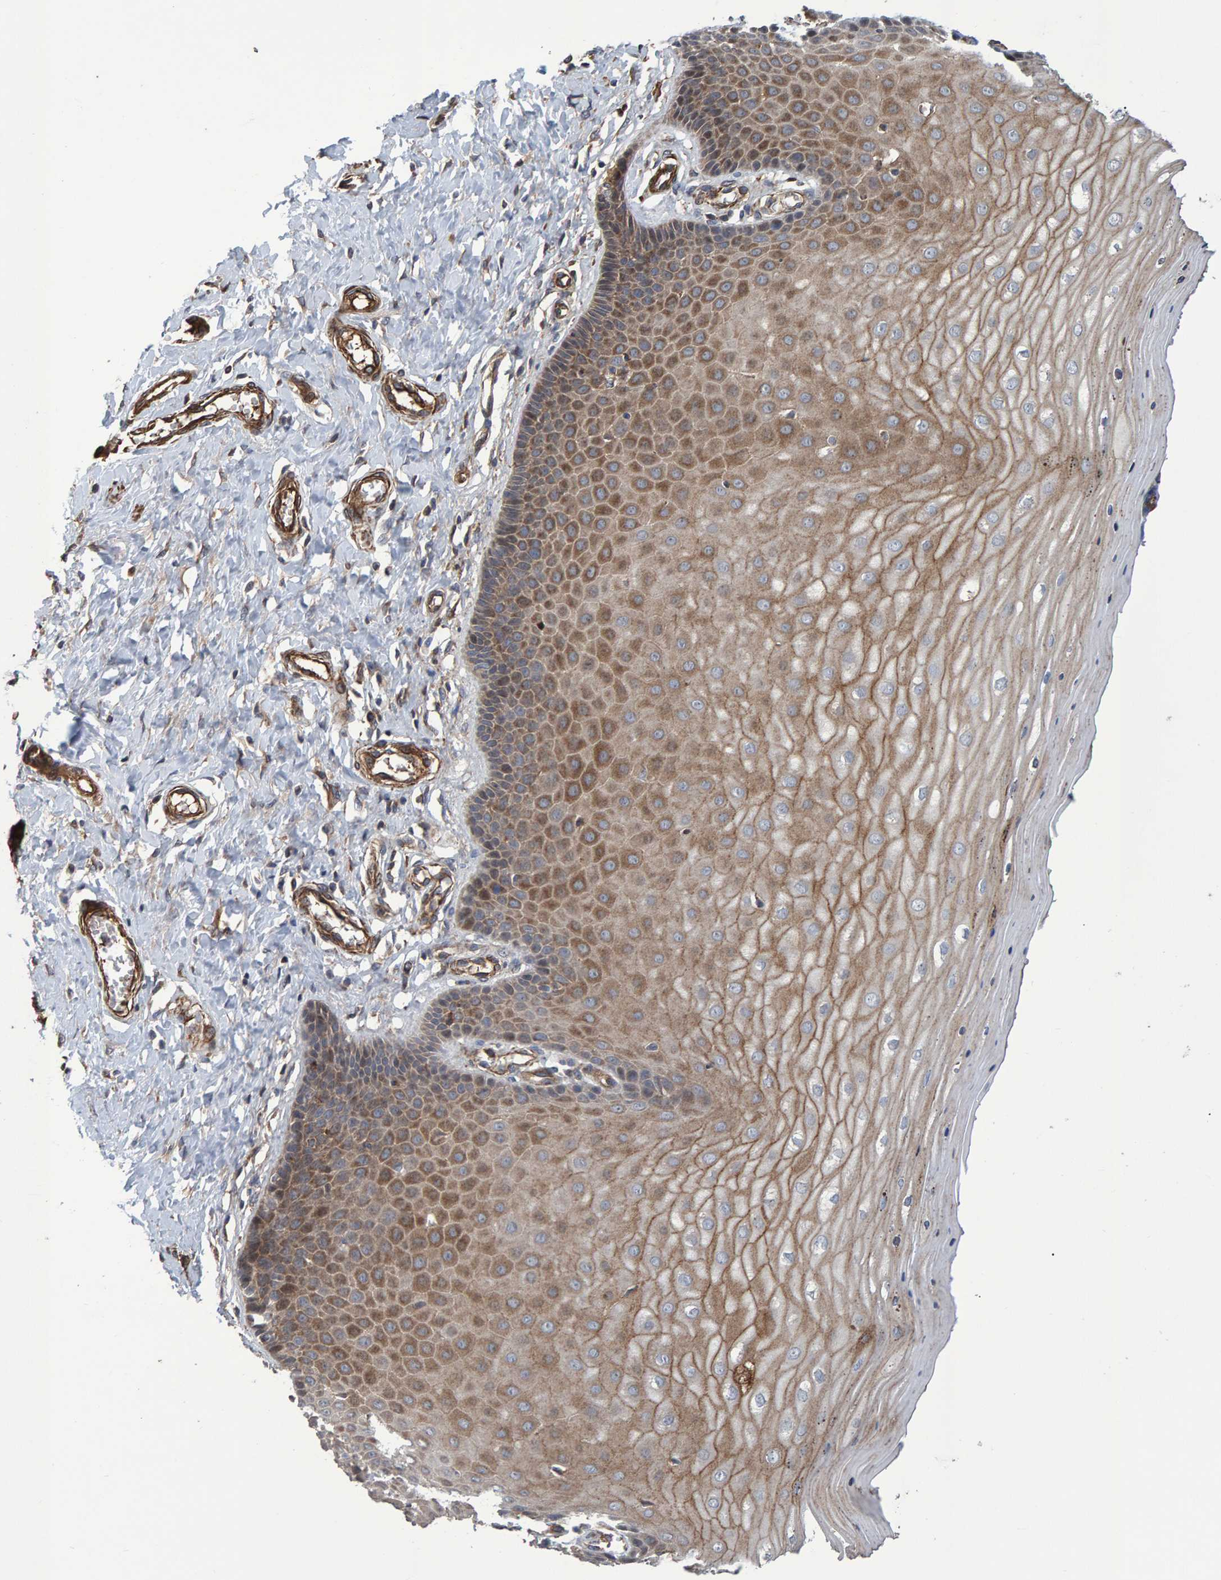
{"staining": {"intensity": "moderate", "quantity": "25%-75%", "location": "cytoplasmic/membranous"}, "tissue": "cervix", "cell_type": "Glandular cells", "image_type": "normal", "snomed": [{"axis": "morphology", "description": "Normal tissue, NOS"}, {"axis": "topography", "description": "Cervix"}], "caption": "IHC histopathology image of benign cervix: cervix stained using immunohistochemistry (IHC) exhibits medium levels of moderate protein expression localized specifically in the cytoplasmic/membranous of glandular cells, appearing as a cytoplasmic/membranous brown color.", "gene": "SLIT2", "patient": {"sex": "female", "age": 55}}